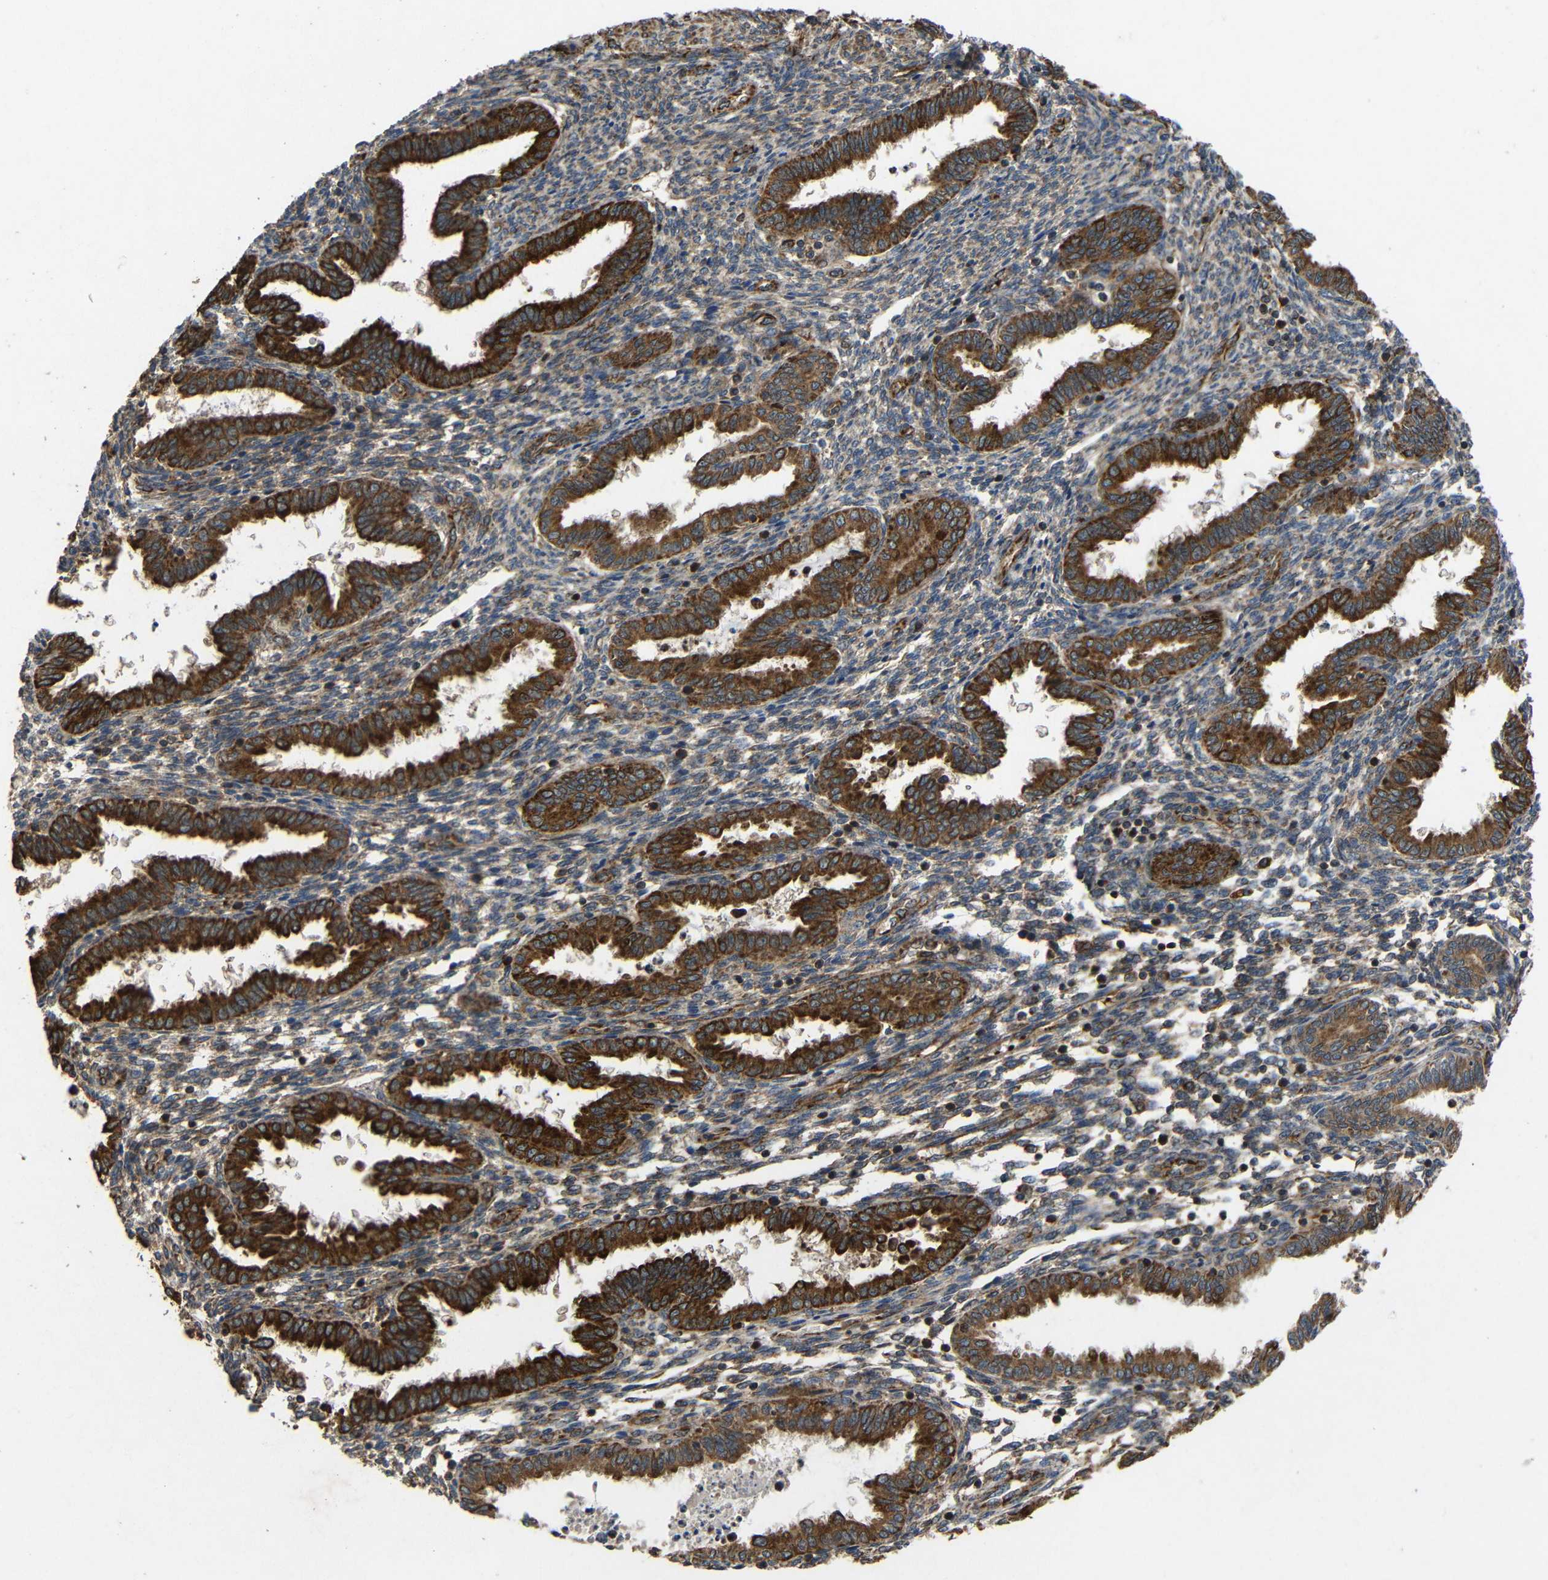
{"staining": {"intensity": "strong", "quantity": "25%-75%", "location": "cytoplasmic/membranous"}, "tissue": "endometrium", "cell_type": "Cells in endometrial stroma", "image_type": "normal", "snomed": [{"axis": "morphology", "description": "Normal tissue, NOS"}, {"axis": "topography", "description": "Endometrium"}], "caption": "DAB immunohistochemical staining of unremarkable human endometrium demonstrates strong cytoplasmic/membranous protein expression in approximately 25%-75% of cells in endometrial stroma.", "gene": "EIF2S1", "patient": {"sex": "female", "age": 33}}